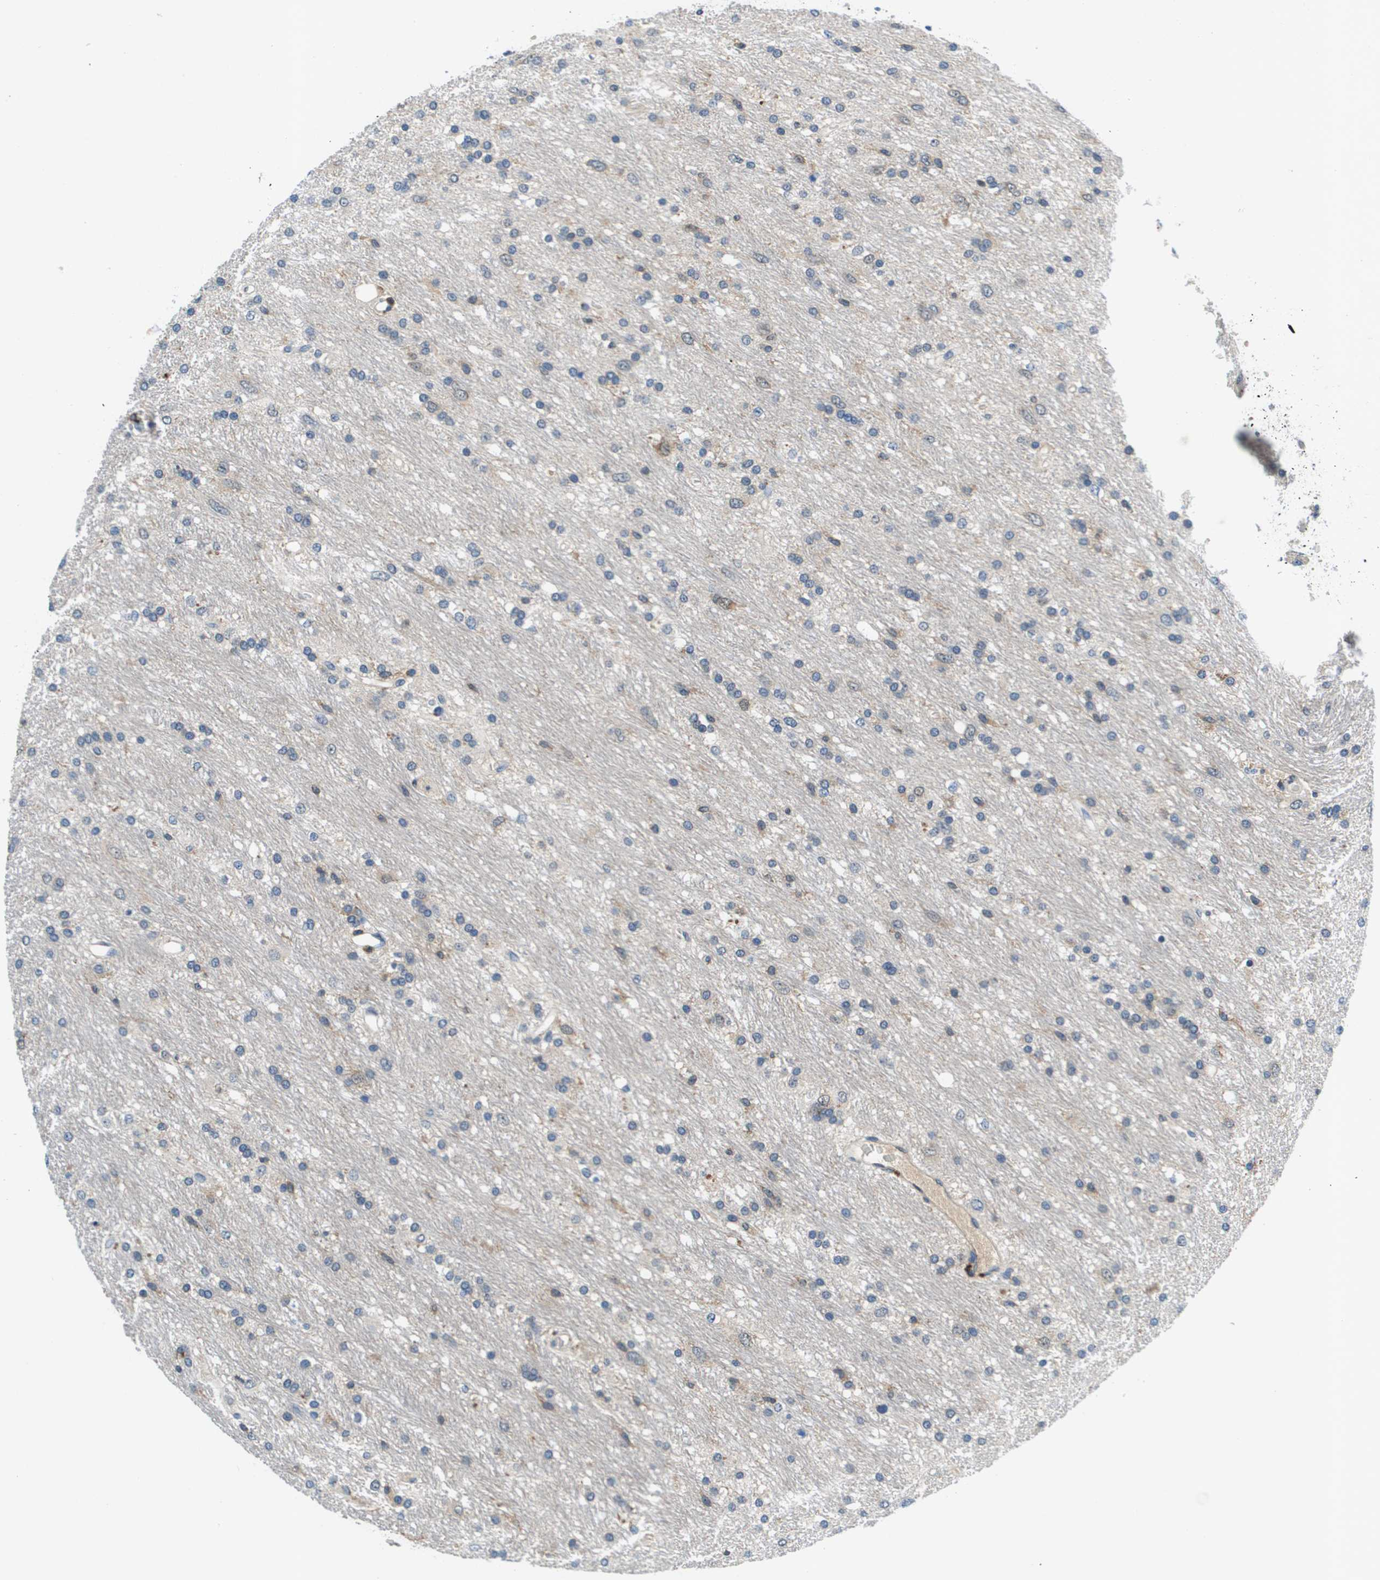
{"staining": {"intensity": "negative", "quantity": "none", "location": "none"}, "tissue": "glioma", "cell_type": "Tumor cells", "image_type": "cancer", "snomed": [{"axis": "morphology", "description": "Glioma, malignant, Low grade"}, {"axis": "topography", "description": "Brain"}], "caption": "Image shows no protein staining in tumor cells of glioma tissue.", "gene": "KCNQ5", "patient": {"sex": "male", "age": 77}}